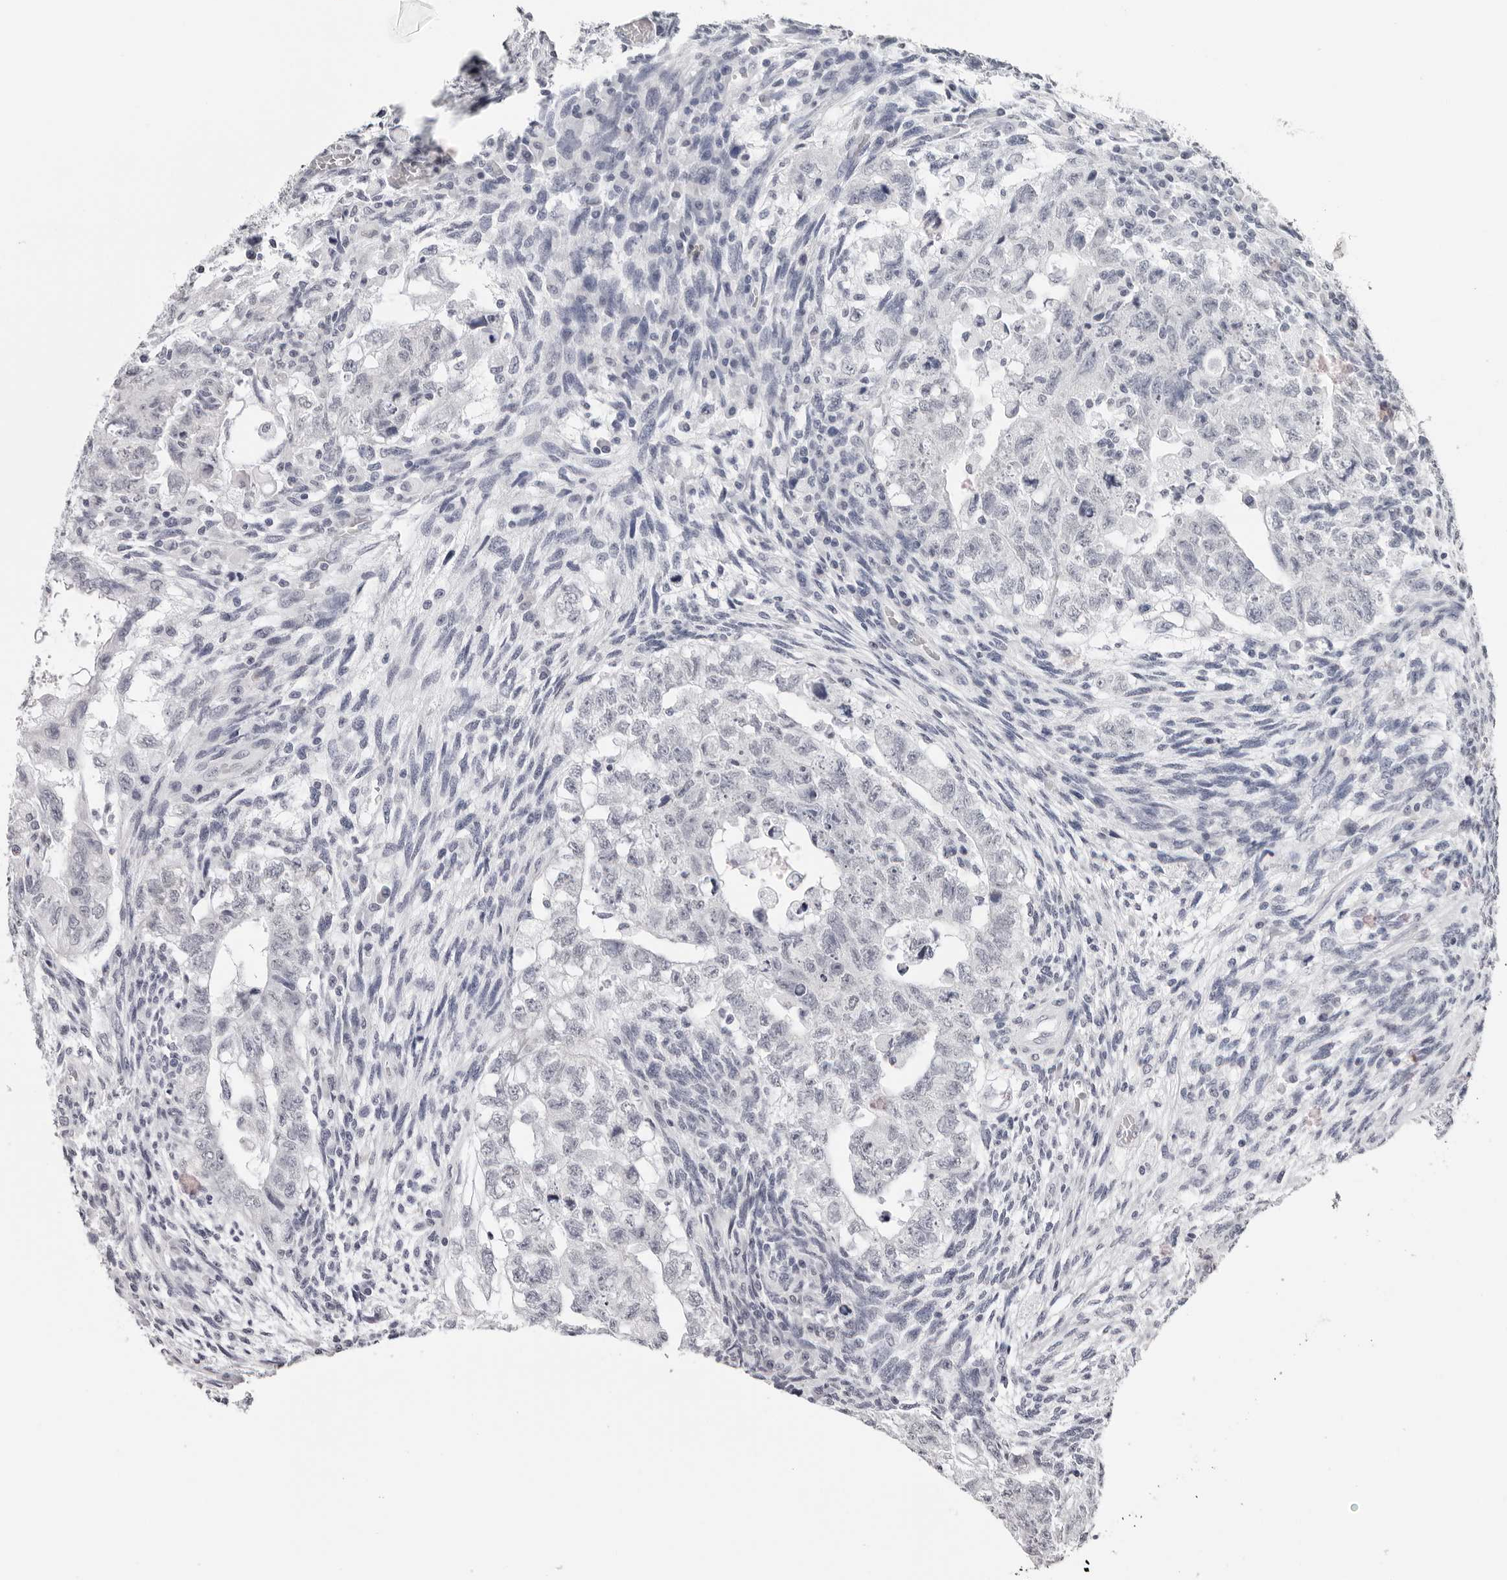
{"staining": {"intensity": "negative", "quantity": "none", "location": "none"}, "tissue": "testis cancer", "cell_type": "Tumor cells", "image_type": "cancer", "snomed": [{"axis": "morphology", "description": "Normal tissue, NOS"}, {"axis": "morphology", "description": "Carcinoma, Embryonal, NOS"}, {"axis": "topography", "description": "Testis"}], "caption": "An IHC micrograph of testis embryonal carcinoma is shown. There is no staining in tumor cells of testis embryonal carcinoma. (Brightfield microscopy of DAB immunohistochemistry at high magnification).", "gene": "PRUNE1", "patient": {"sex": "male", "age": 36}}